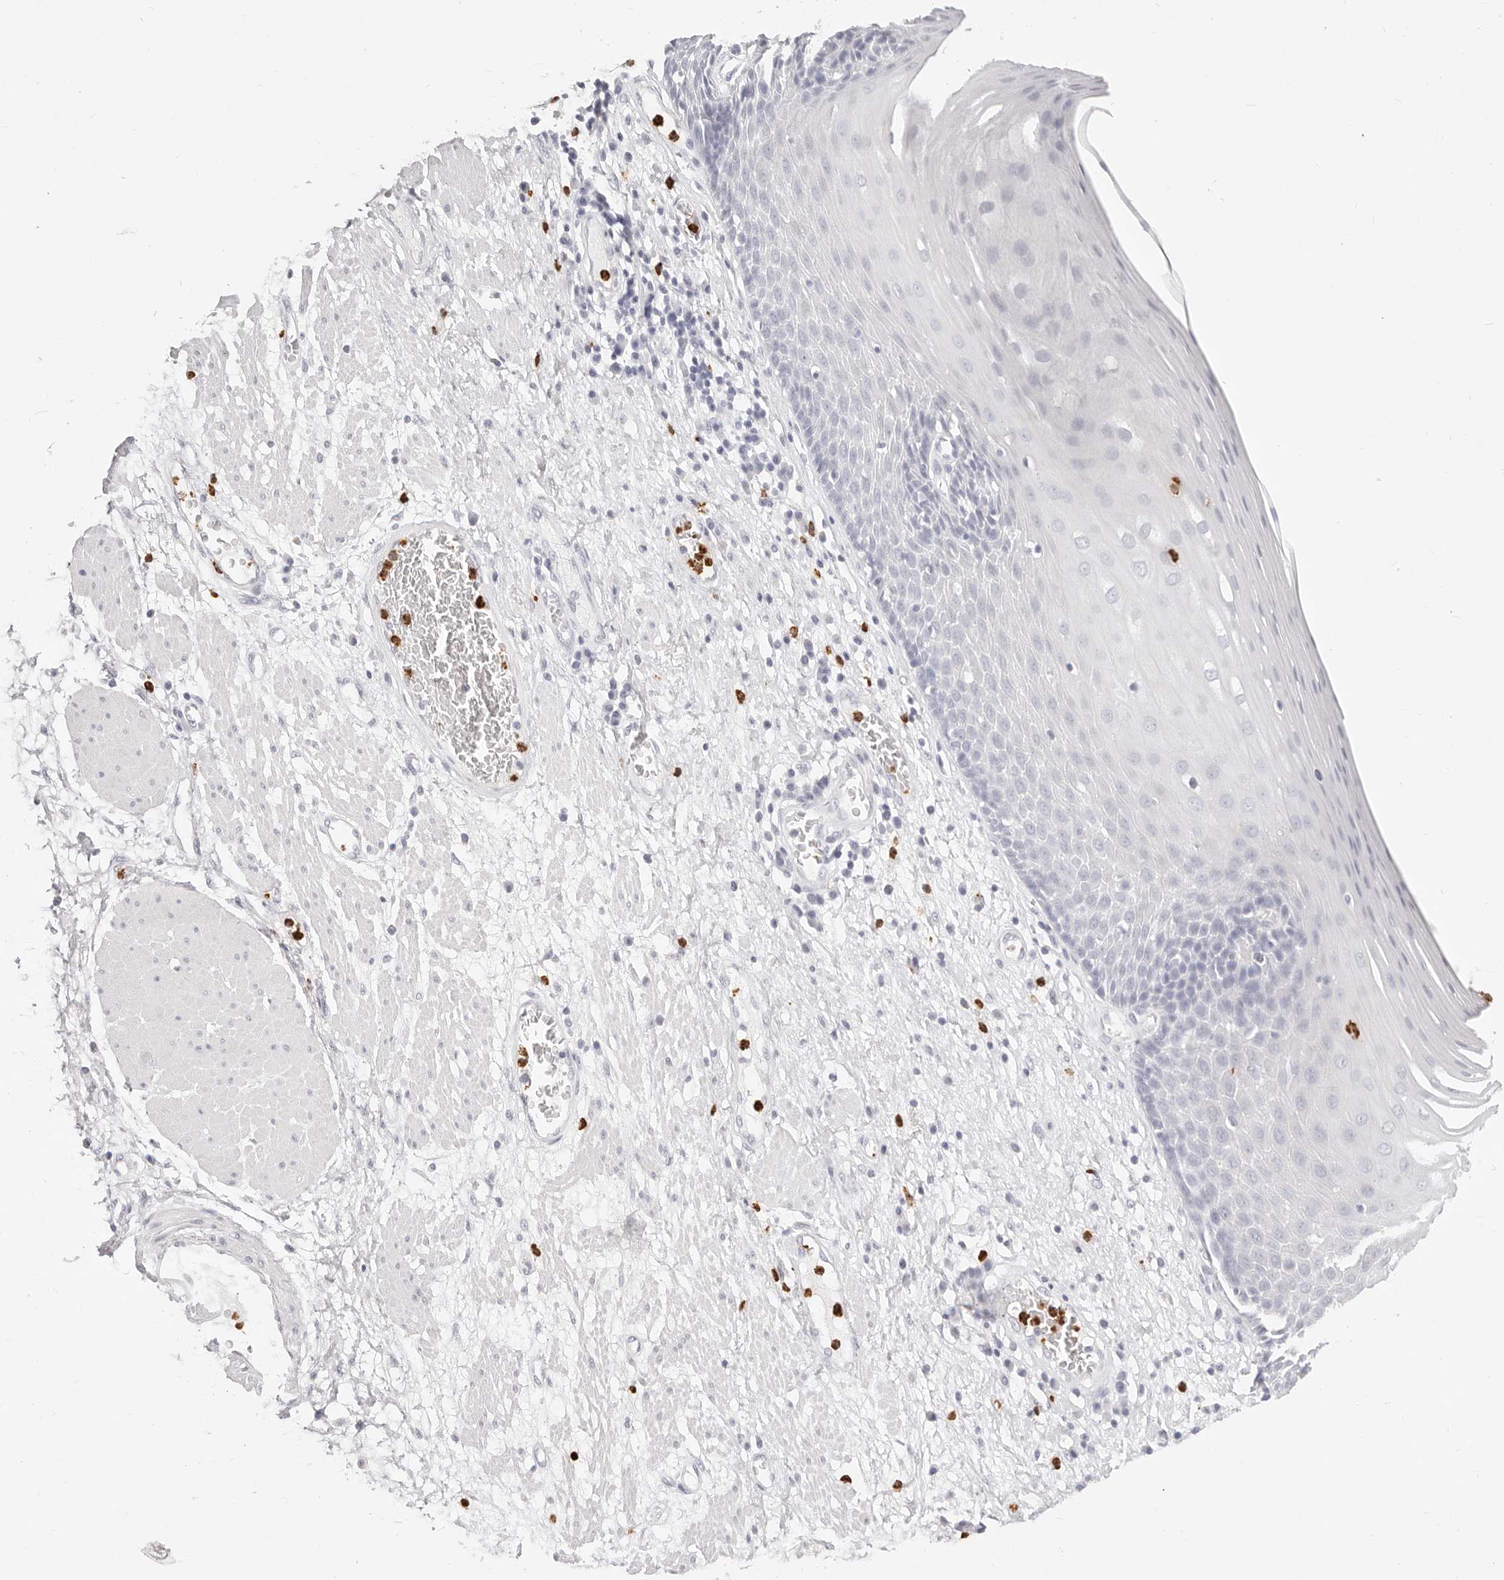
{"staining": {"intensity": "negative", "quantity": "none", "location": "none"}, "tissue": "esophagus", "cell_type": "Squamous epithelial cells", "image_type": "normal", "snomed": [{"axis": "morphology", "description": "Normal tissue, NOS"}, {"axis": "morphology", "description": "Adenocarcinoma, NOS"}, {"axis": "topography", "description": "Esophagus"}], "caption": "This photomicrograph is of unremarkable esophagus stained with immunohistochemistry (IHC) to label a protein in brown with the nuclei are counter-stained blue. There is no staining in squamous epithelial cells.", "gene": "CAMP", "patient": {"sex": "male", "age": 62}}